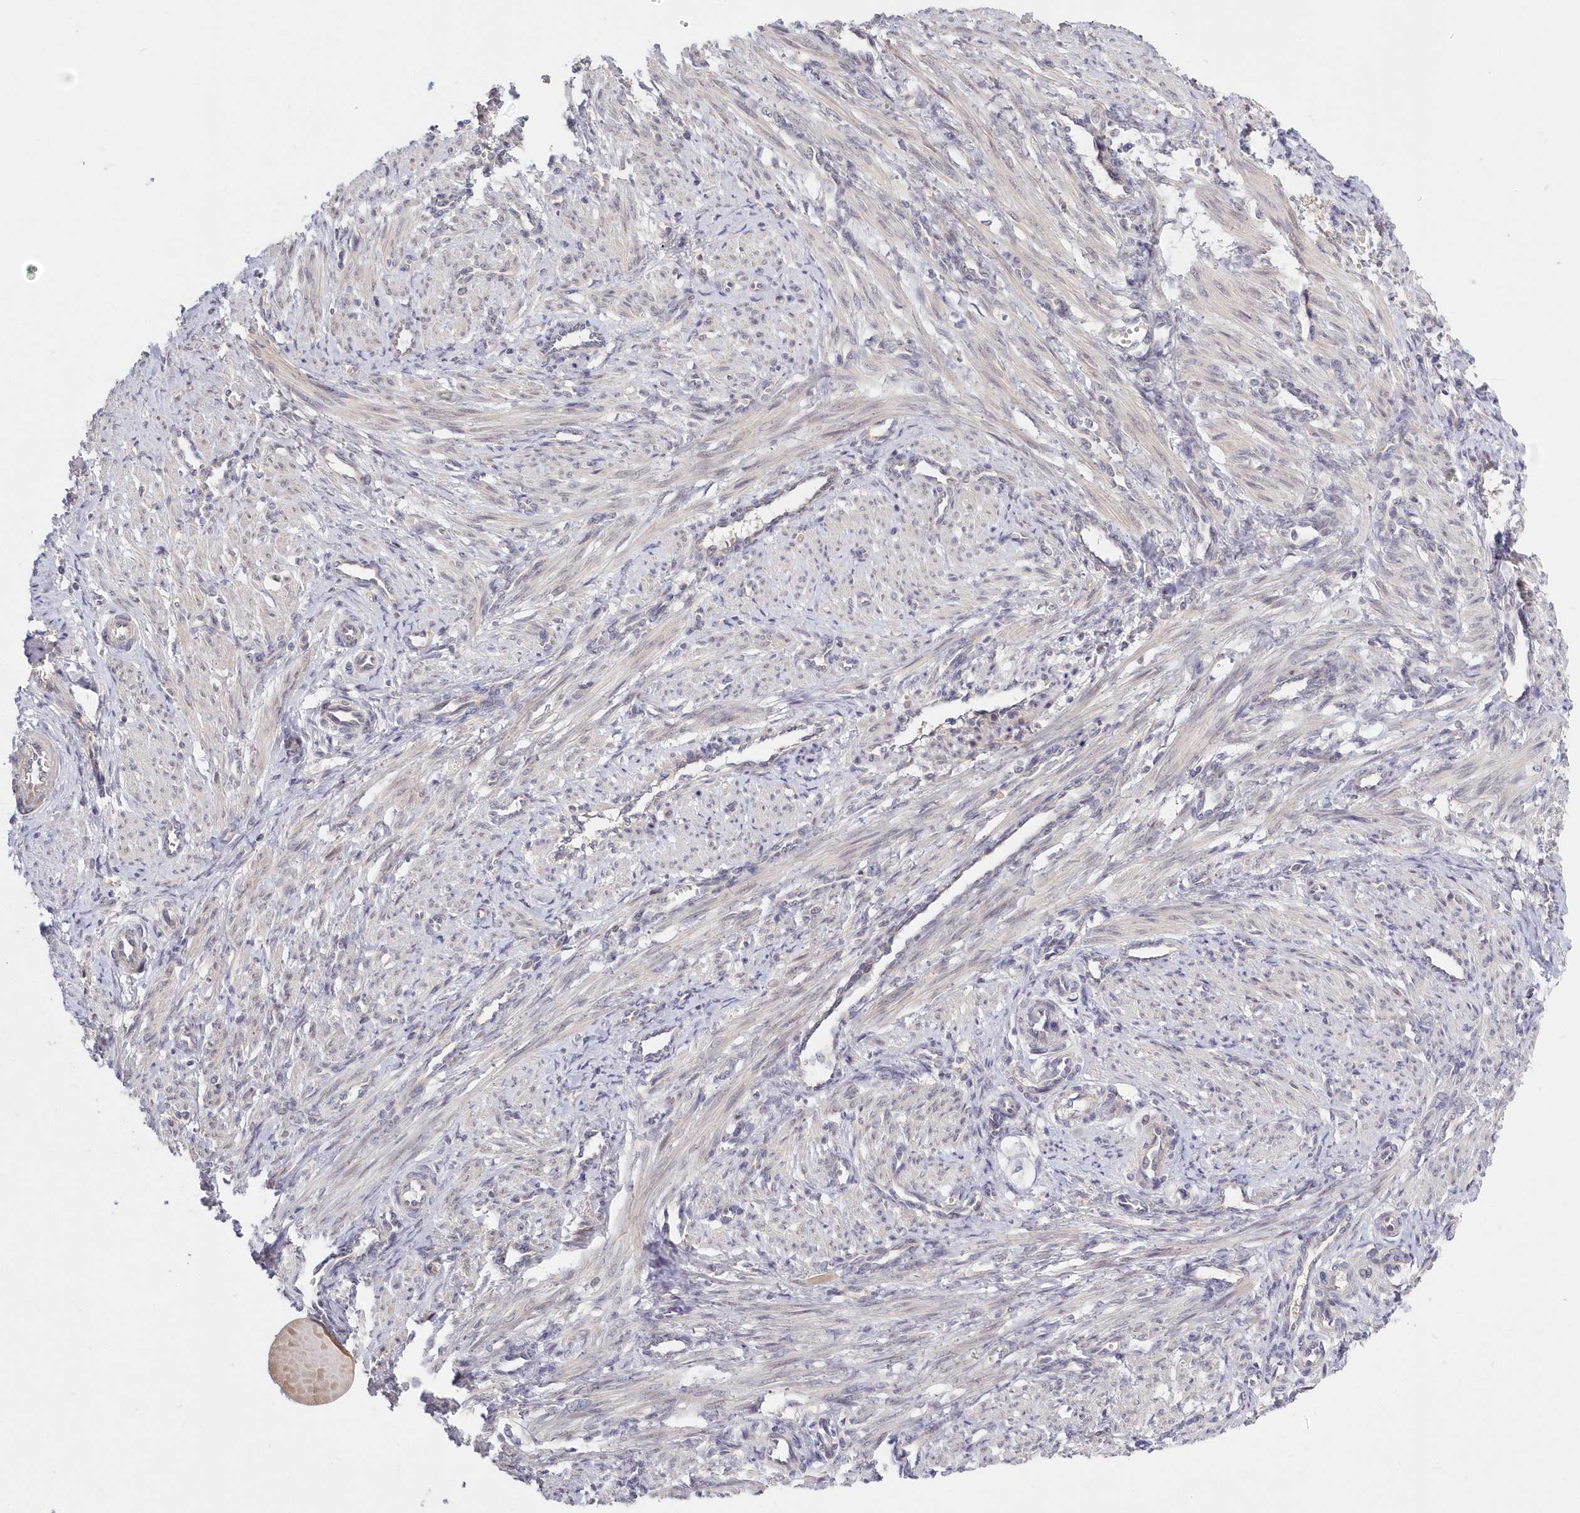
{"staining": {"intensity": "weak", "quantity": "<25%", "location": "nuclear"}, "tissue": "smooth muscle", "cell_type": "Smooth muscle cells", "image_type": "normal", "snomed": [{"axis": "morphology", "description": "Normal tissue, NOS"}, {"axis": "topography", "description": "Endometrium"}], "caption": "Histopathology image shows no protein staining in smooth muscle cells of normal smooth muscle. (DAB IHC visualized using brightfield microscopy, high magnification).", "gene": "KATNA1", "patient": {"sex": "female", "age": 33}}